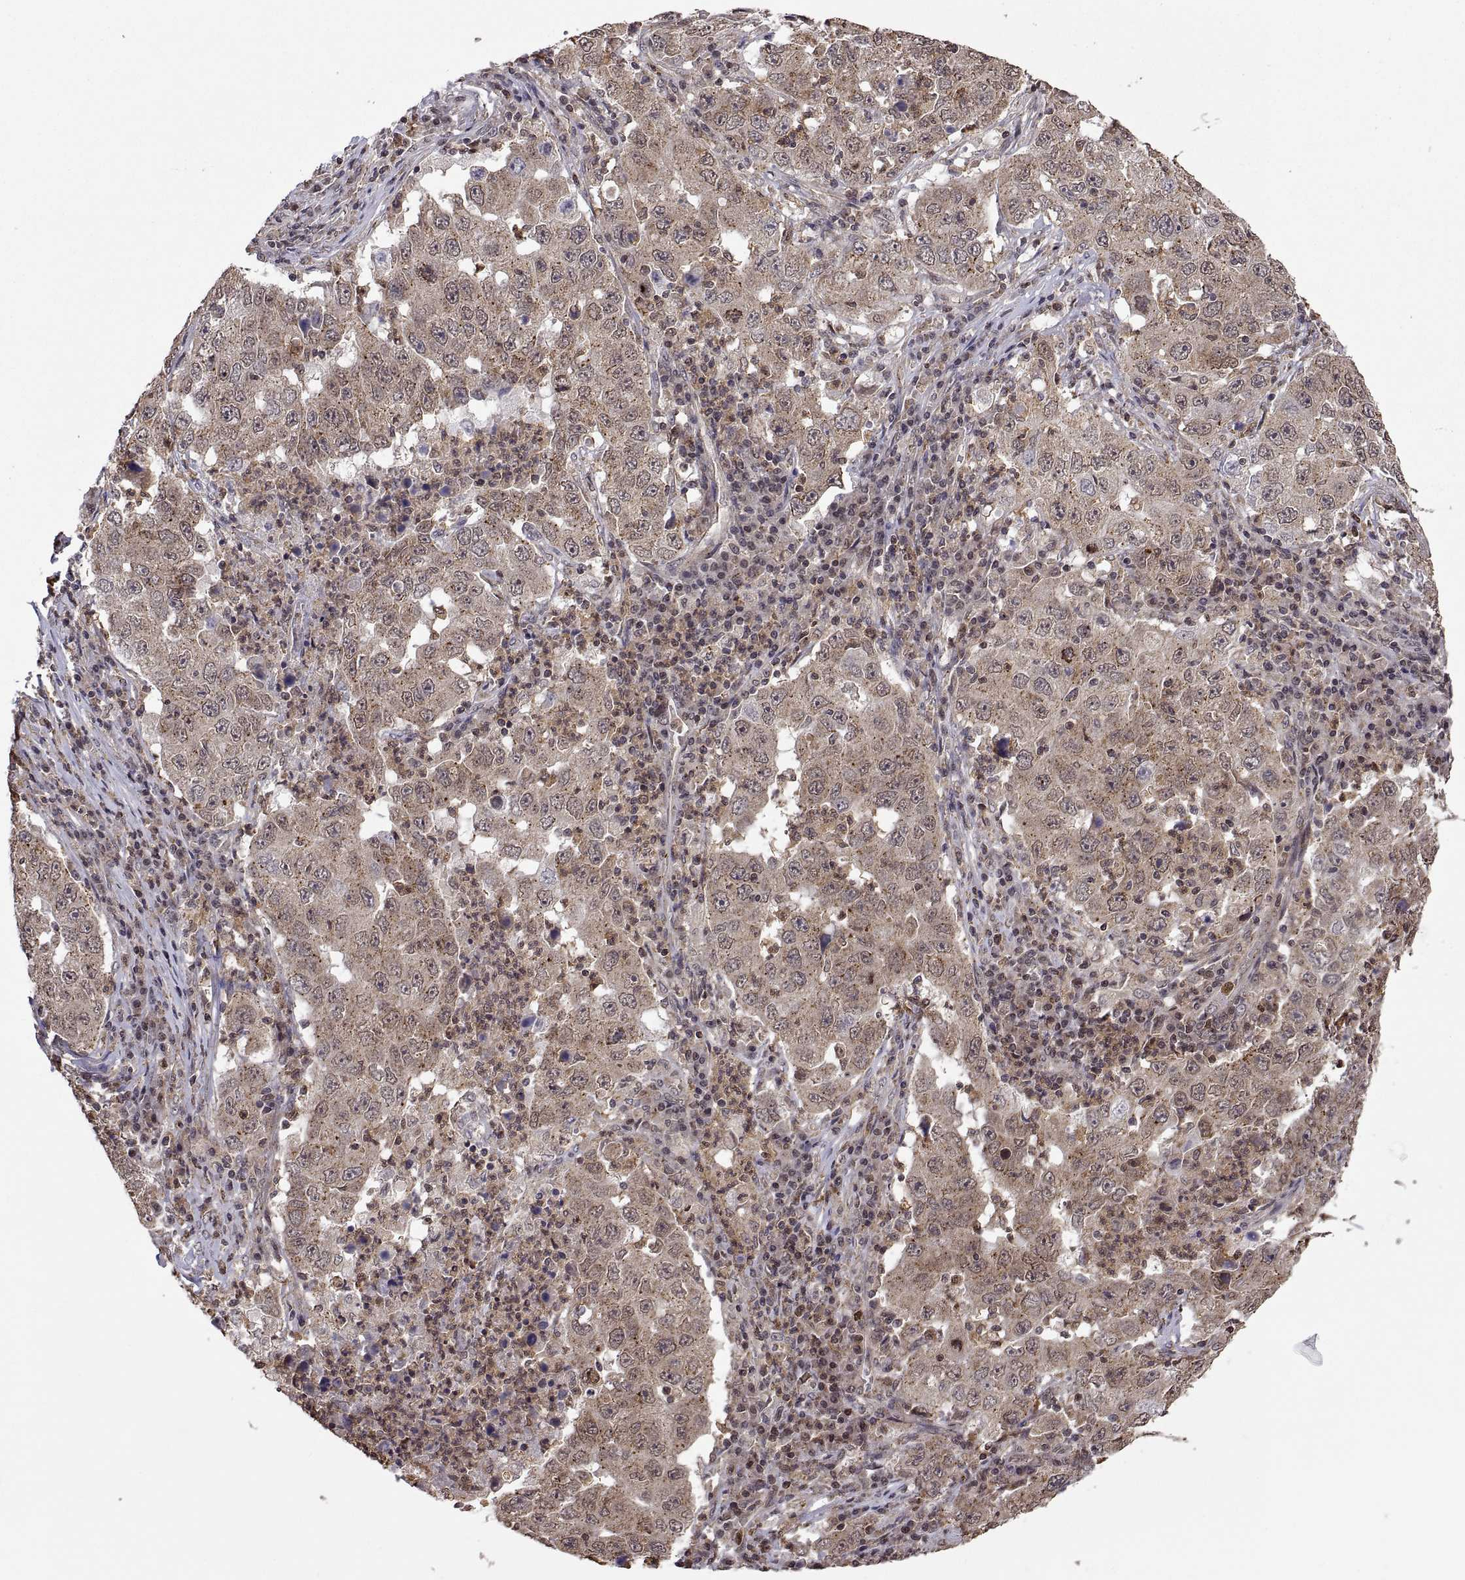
{"staining": {"intensity": "weak", "quantity": ">75%", "location": "cytoplasmic/membranous"}, "tissue": "lung cancer", "cell_type": "Tumor cells", "image_type": "cancer", "snomed": [{"axis": "morphology", "description": "Adenocarcinoma, NOS"}, {"axis": "topography", "description": "Lung"}], "caption": "IHC micrograph of neoplastic tissue: lung cancer (adenocarcinoma) stained using immunohistochemistry (IHC) demonstrates low levels of weak protein expression localized specifically in the cytoplasmic/membranous of tumor cells, appearing as a cytoplasmic/membranous brown color.", "gene": "ZNRF2", "patient": {"sex": "male", "age": 73}}